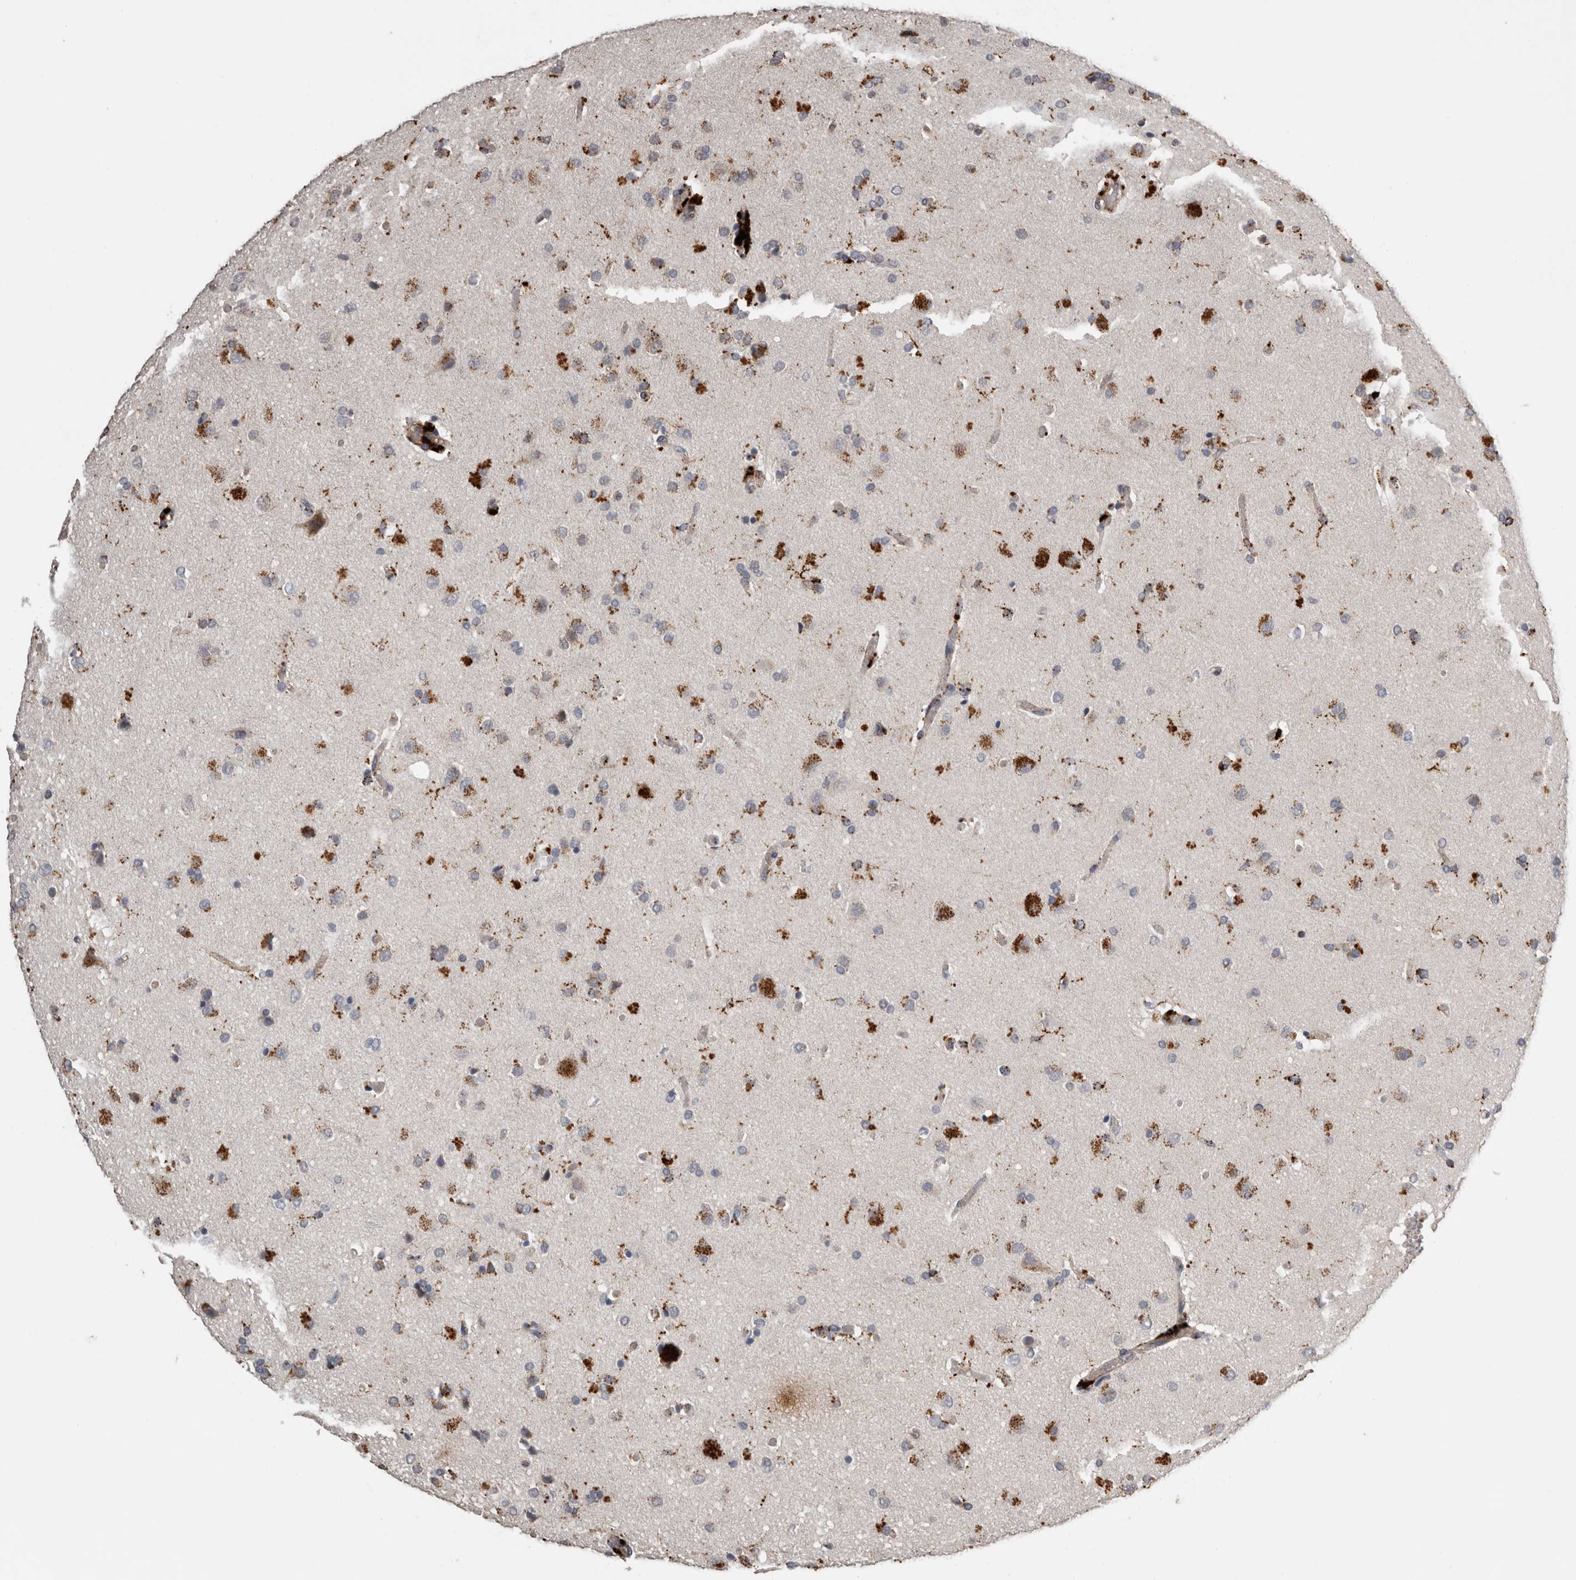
{"staining": {"intensity": "moderate", "quantity": "25%-75%", "location": "cytoplasmic/membranous"}, "tissue": "glioma", "cell_type": "Tumor cells", "image_type": "cancer", "snomed": [{"axis": "morphology", "description": "Glioma, malignant, High grade"}, {"axis": "topography", "description": "Brain"}], "caption": "A micrograph of high-grade glioma (malignant) stained for a protein shows moderate cytoplasmic/membranous brown staining in tumor cells.", "gene": "CTSZ", "patient": {"sex": "male", "age": 72}}